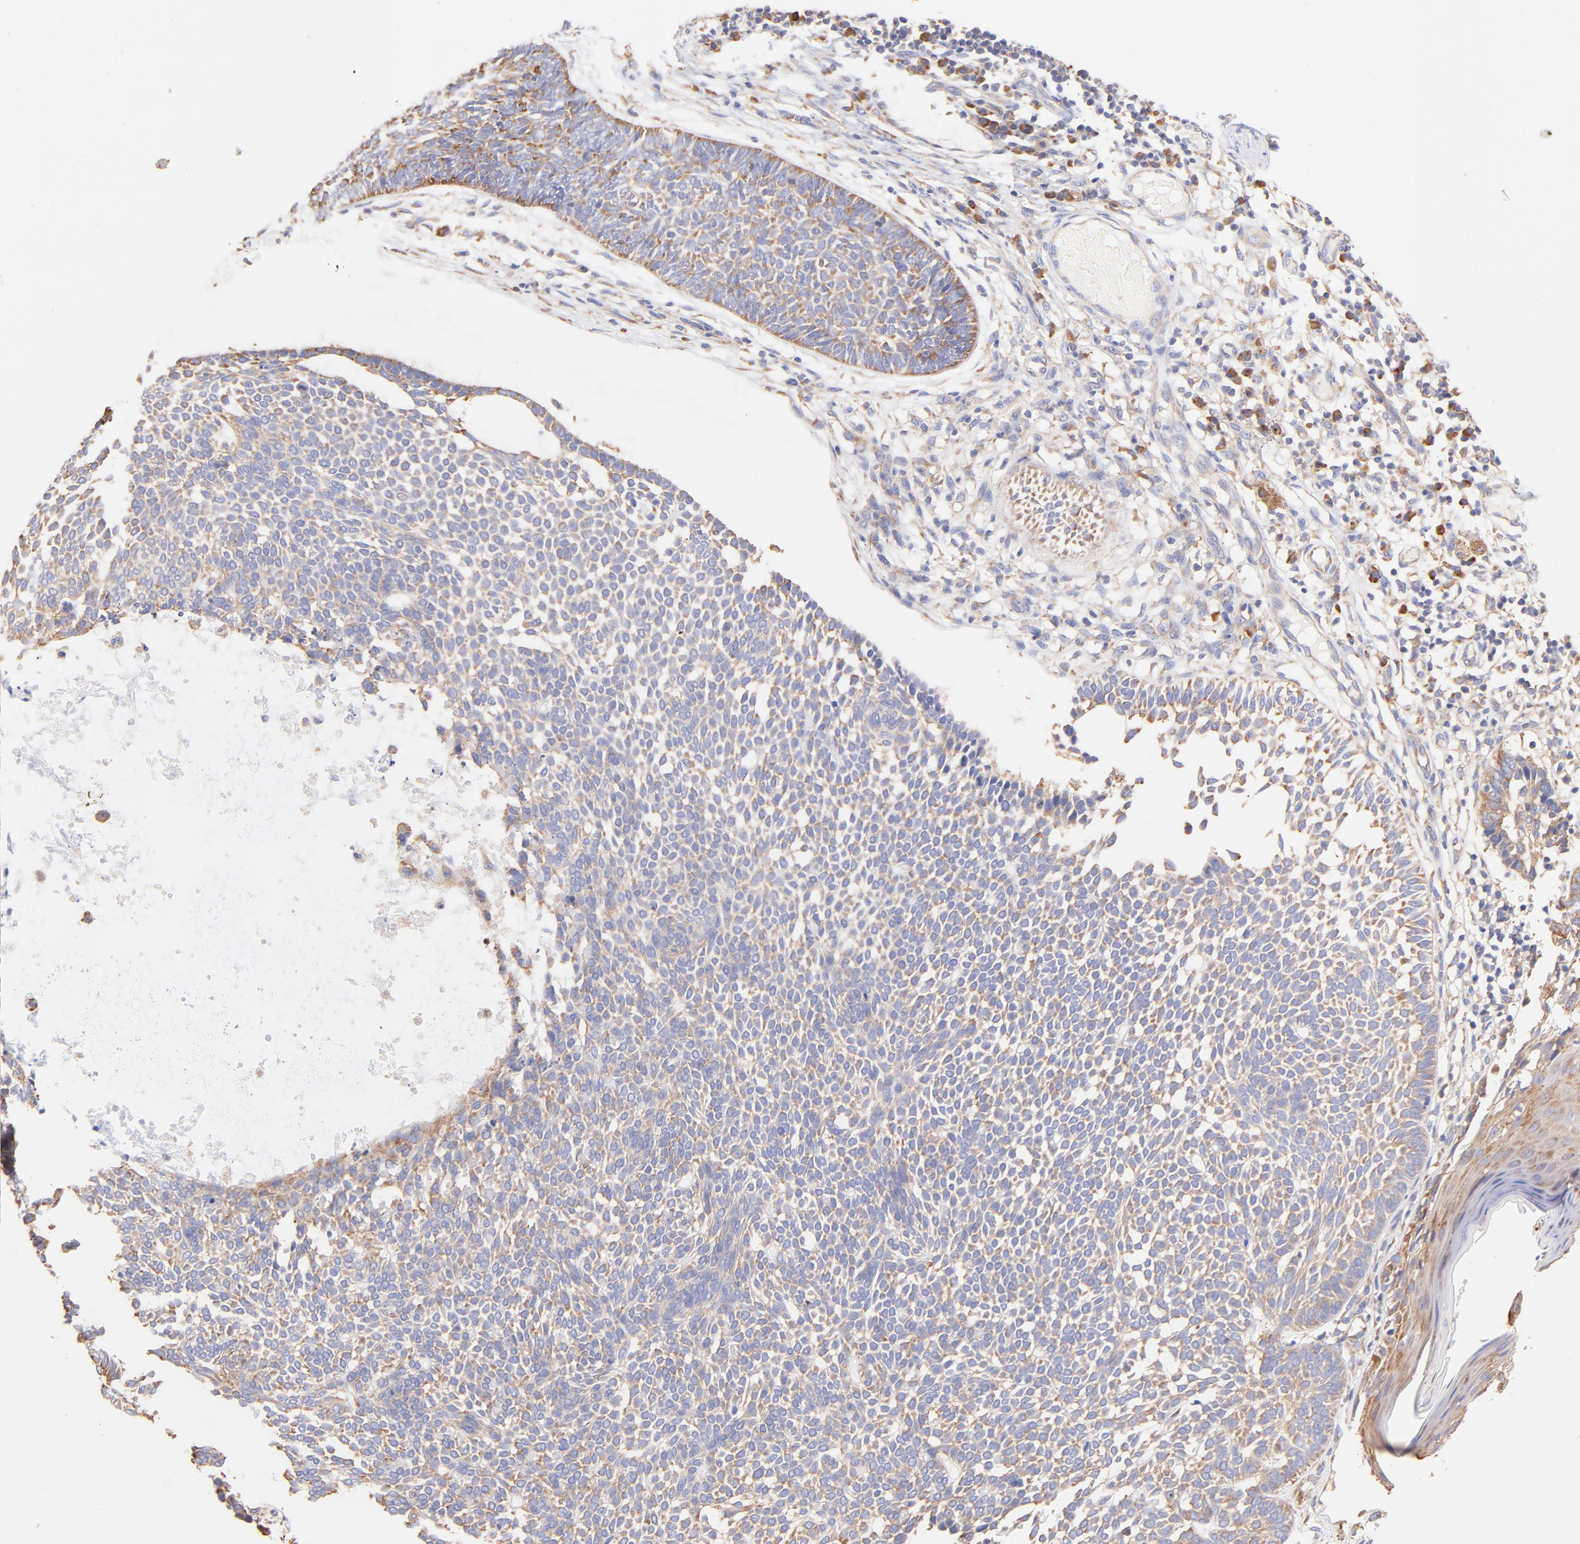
{"staining": {"intensity": "moderate", "quantity": "25%-75%", "location": "cytoplasmic/membranous"}, "tissue": "skin cancer", "cell_type": "Tumor cells", "image_type": "cancer", "snomed": [{"axis": "morphology", "description": "Basal cell carcinoma"}, {"axis": "topography", "description": "Skin"}], "caption": "Protein staining of basal cell carcinoma (skin) tissue exhibits moderate cytoplasmic/membranous staining in approximately 25%-75% of tumor cells.", "gene": "RPL30", "patient": {"sex": "male", "age": 87}}